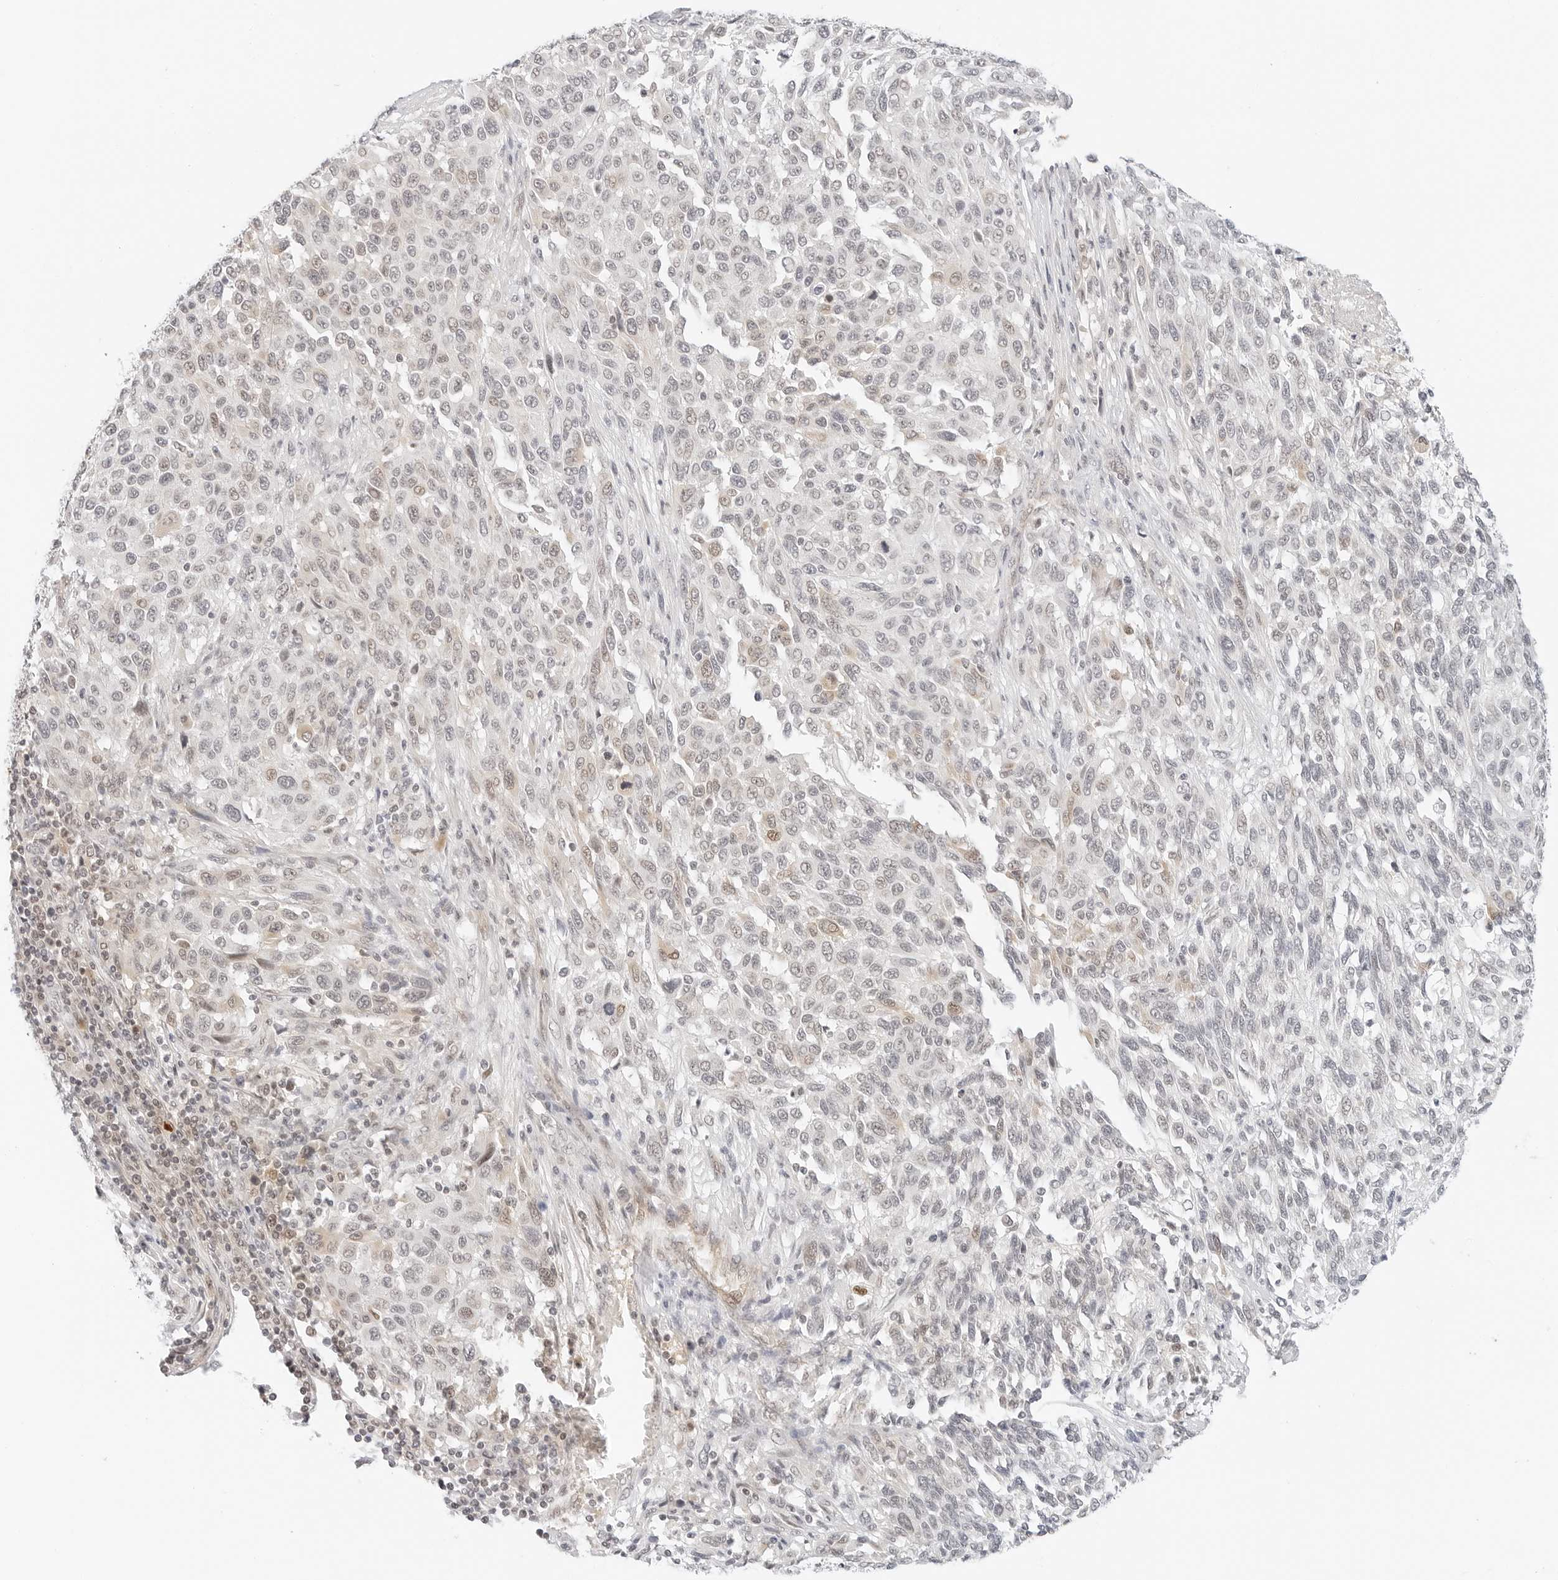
{"staining": {"intensity": "weak", "quantity": "<25%", "location": "nuclear"}, "tissue": "melanoma", "cell_type": "Tumor cells", "image_type": "cancer", "snomed": [{"axis": "morphology", "description": "Malignant melanoma, Metastatic site"}, {"axis": "topography", "description": "Lymph node"}], "caption": "Immunohistochemical staining of melanoma exhibits no significant positivity in tumor cells.", "gene": "NEO1", "patient": {"sex": "male", "age": 61}}